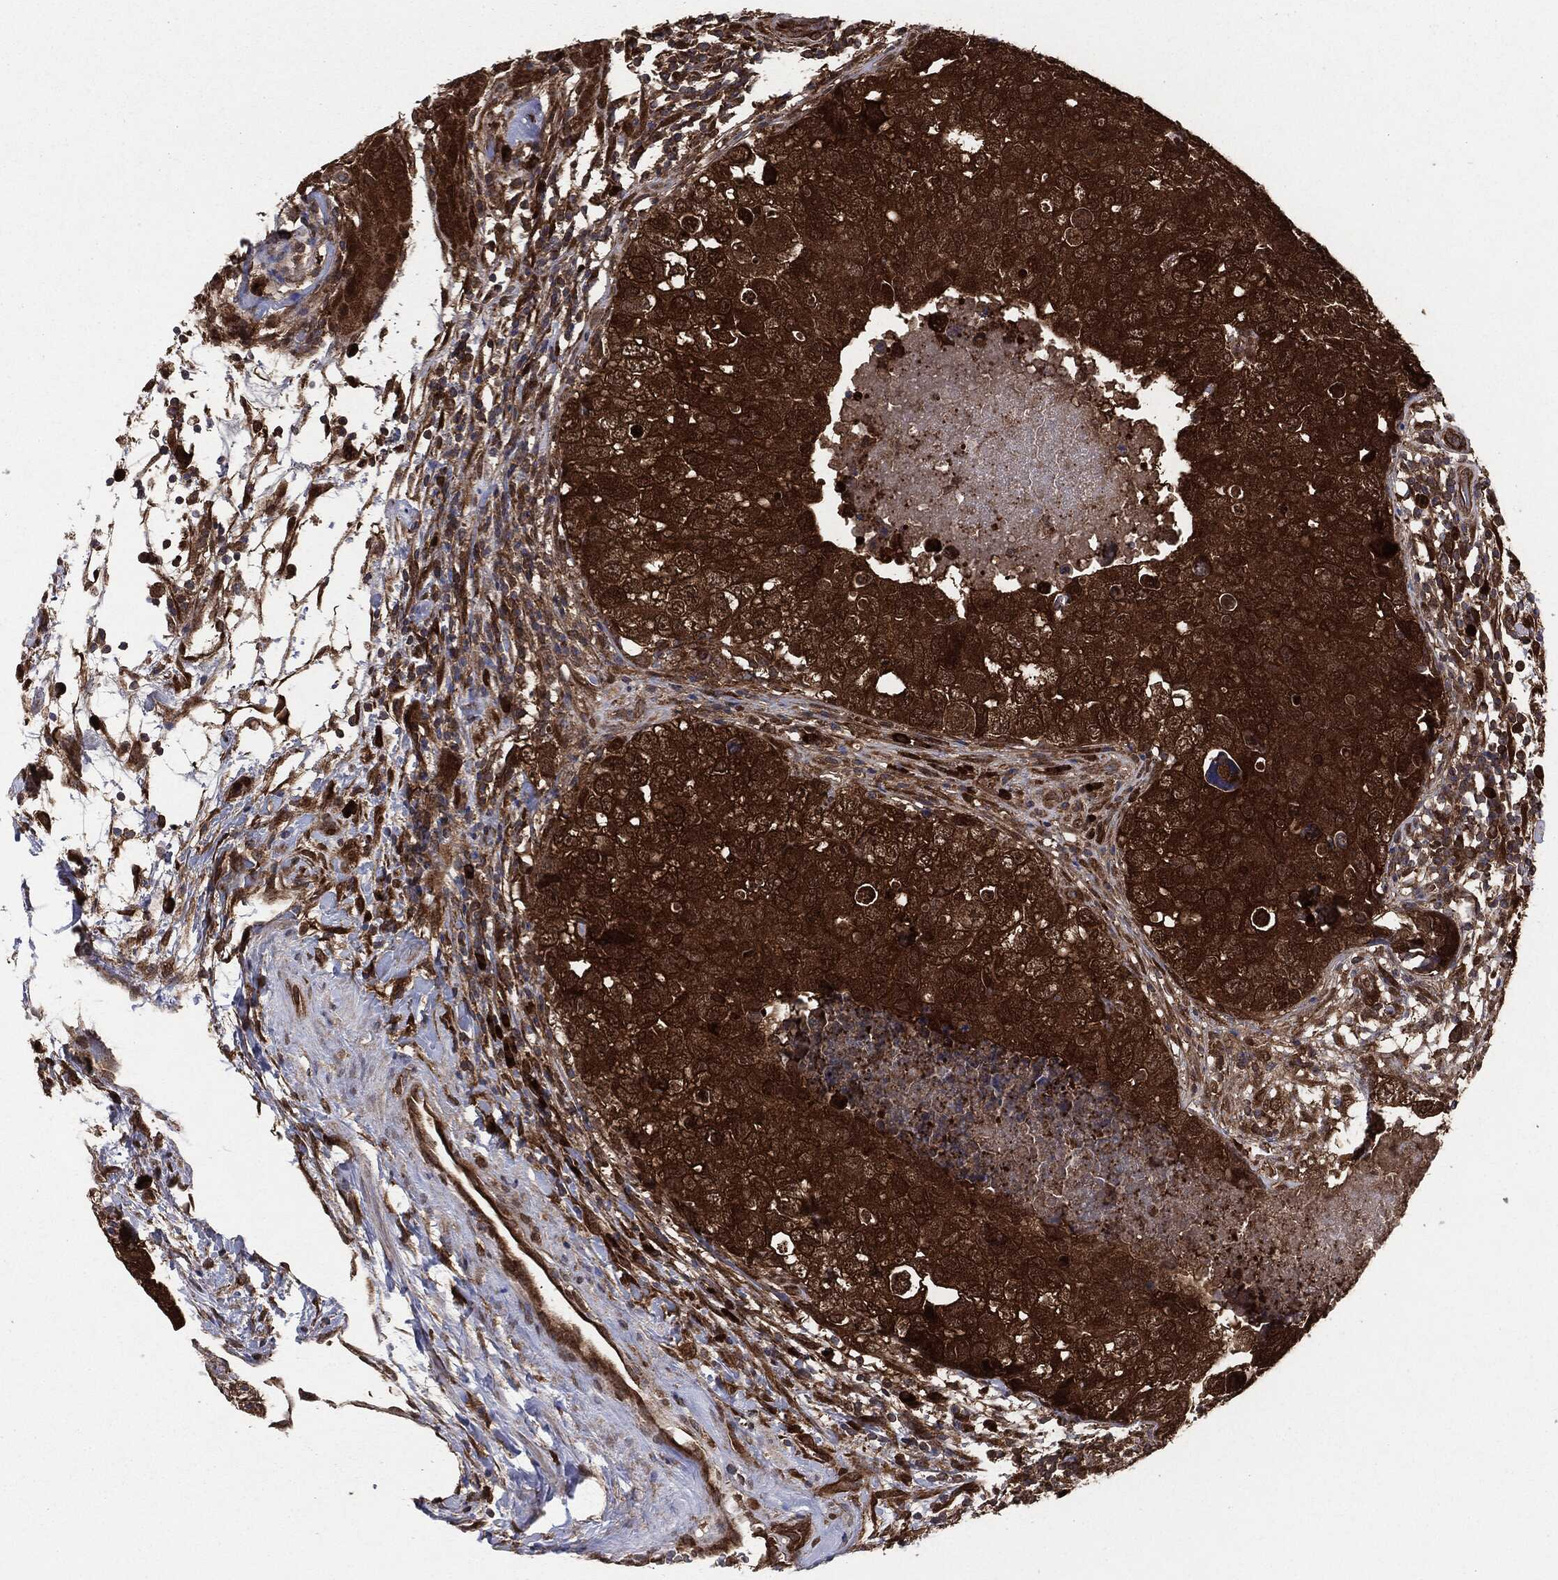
{"staining": {"intensity": "strong", "quantity": ">75%", "location": "cytoplasmic/membranous"}, "tissue": "testis cancer", "cell_type": "Tumor cells", "image_type": "cancer", "snomed": [{"axis": "morphology", "description": "Seminoma, NOS"}, {"axis": "topography", "description": "Testis"}], "caption": "This histopathology image demonstrates immunohistochemistry staining of testis seminoma, with high strong cytoplasmic/membranous positivity in approximately >75% of tumor cells.", "gene": "NME1", "patient": {"sex": "male", "age": 34}}